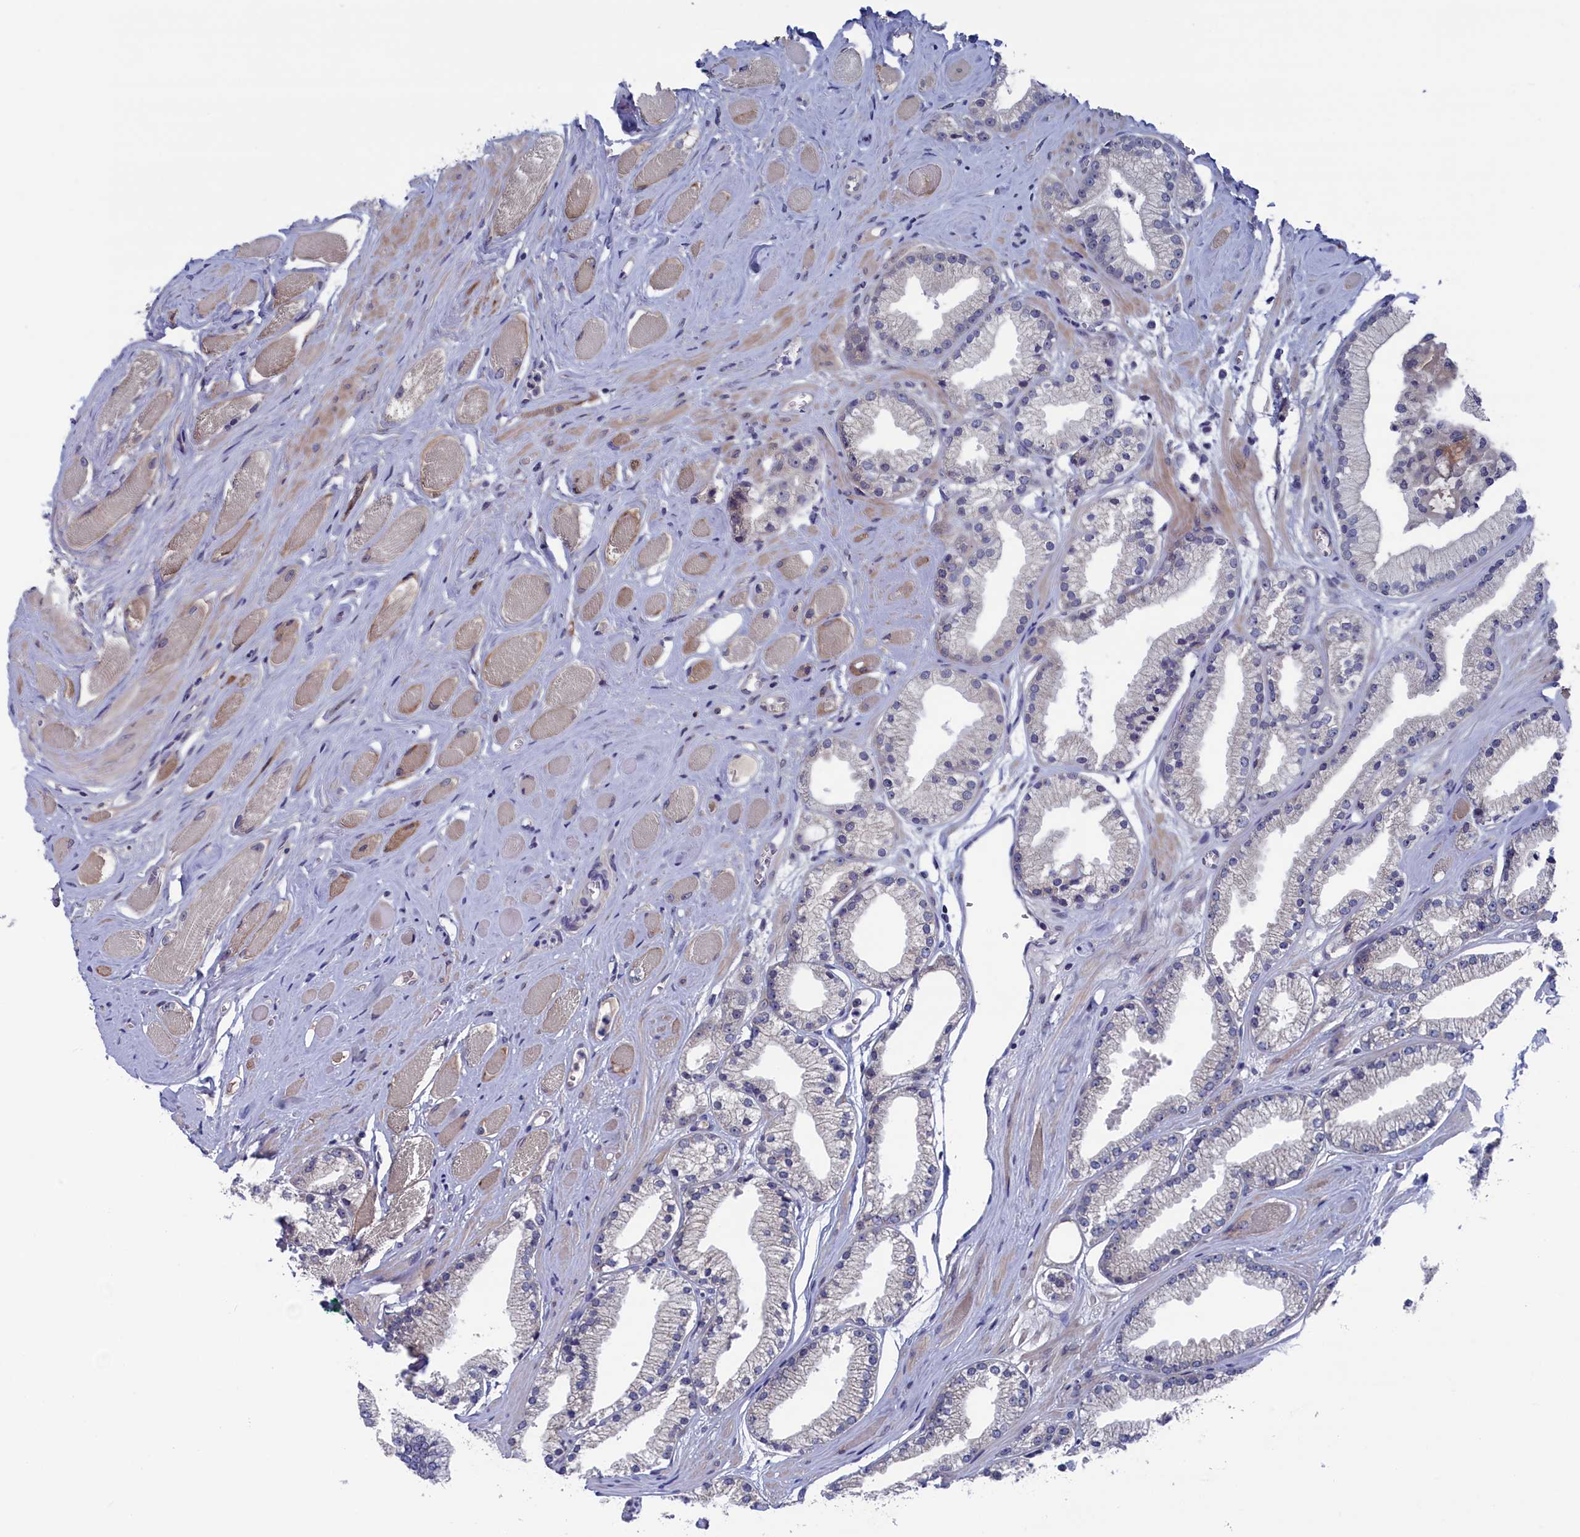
{"staining": {"intensity": "negative", "quantity": "none", "location": "none"}, "tissue": "prostate cancer", "cell_type": "Tumor cells", "image_type": "cancer", "snomed": [{"axis": "morphology", "description": "Adenocarcinoma, High grade"}, {"axis": "topography", "description": "Prostate"}], "caption": "IHC image of neoplastic tissue: human high-grade adenocarcinoma (prostate) stained with DAB (3,3'-diaminobenzidine) demonstrates no significant protein positivity in tumor cells.", "gene": "SPATA13", "patient": {"sex": "male", "age": 67}}